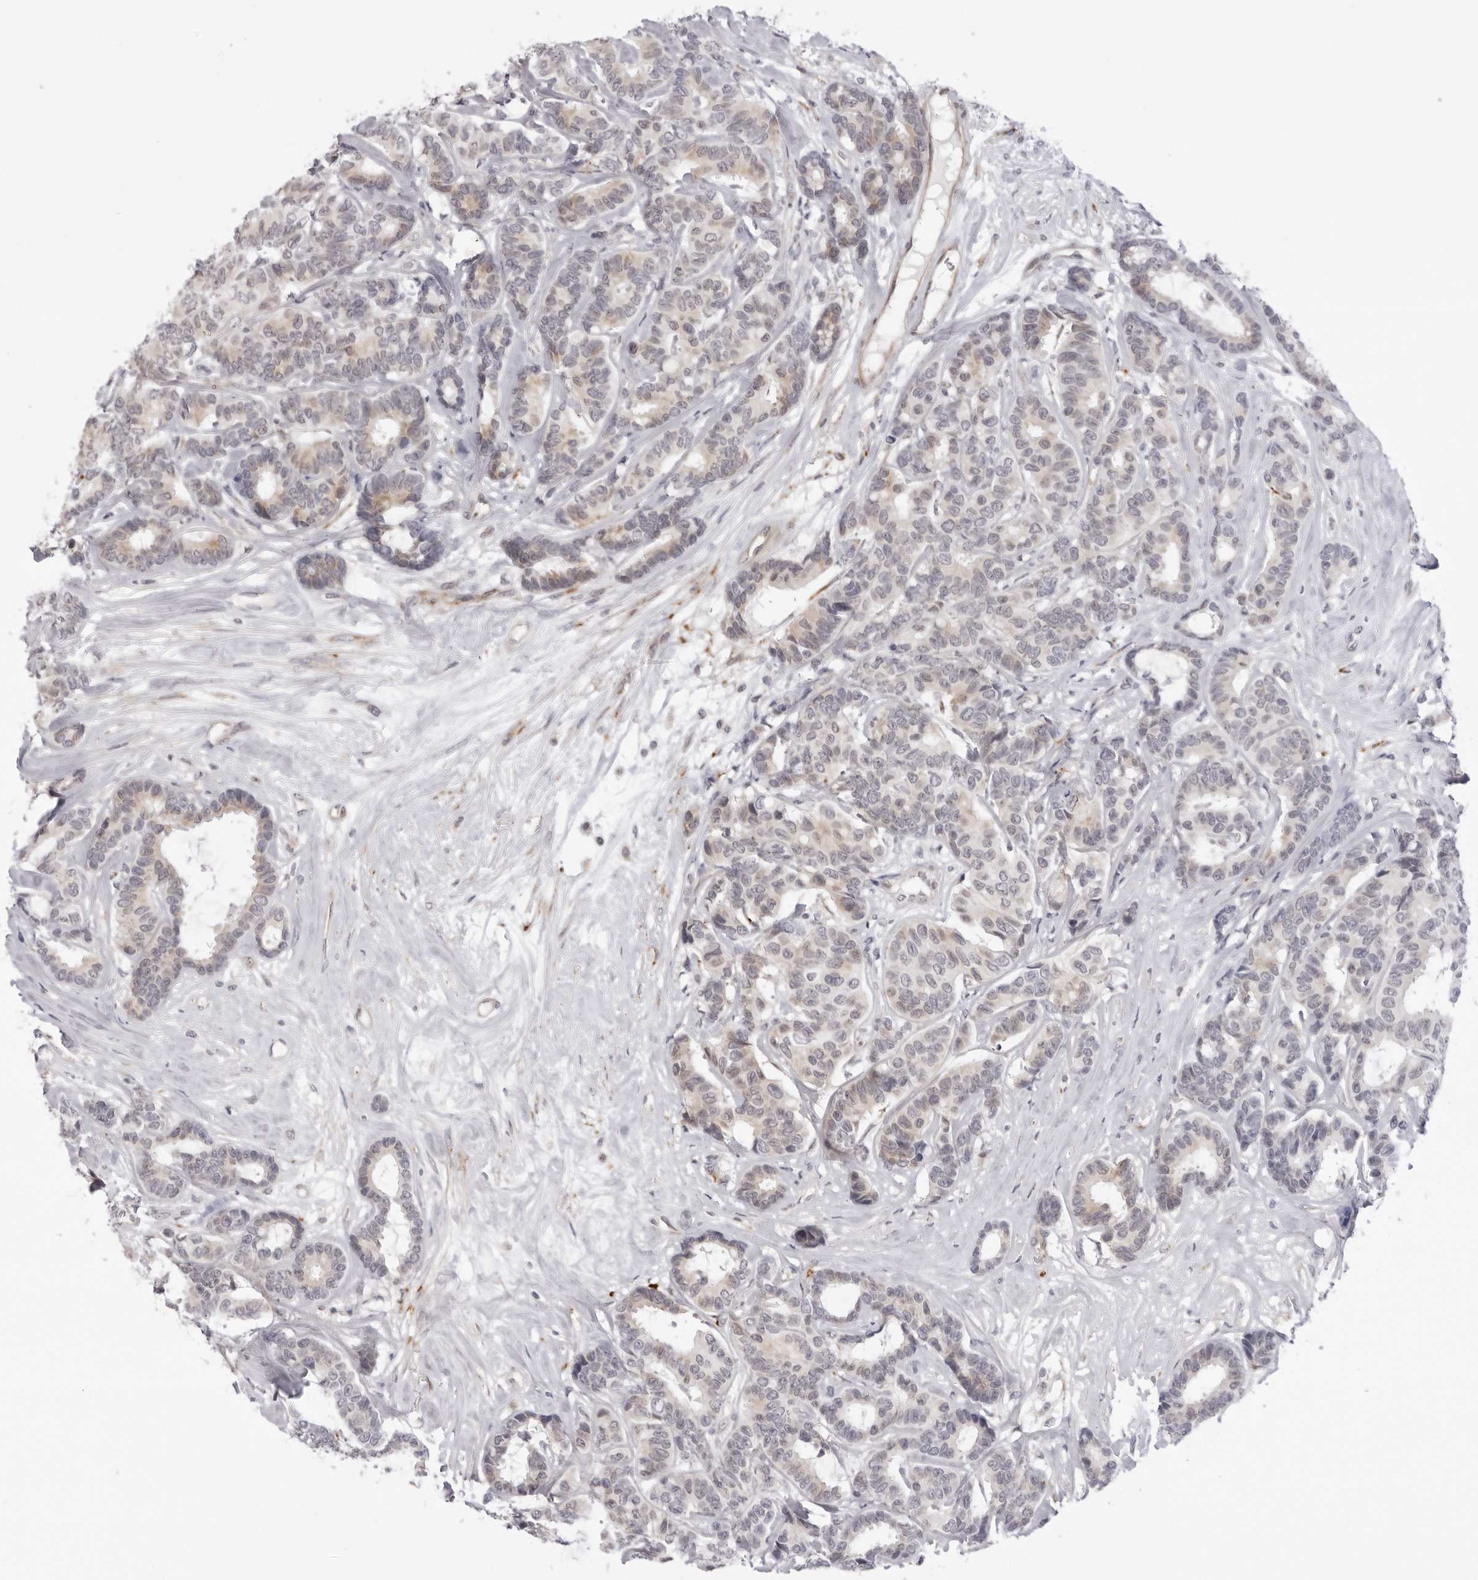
{"staining": {"intensity": "weak", "quantity": "<25%", "location": "cytoplasmic/membranous"}, "tissue": "breast cancer", "cell_type": "Tumor cells", "image_type": "cancer", "snomed": [{"axis": "morphology", "description": "Duct carcinoma"}, {"axis": "topography", "description": "Breast"}], "caption": "Protein analysis of breast invasive ductal carcinoma reveals no significant staining in tumor cells.", "gene": "SUGCT", "patient": {"sex": "female", "age": 87}}